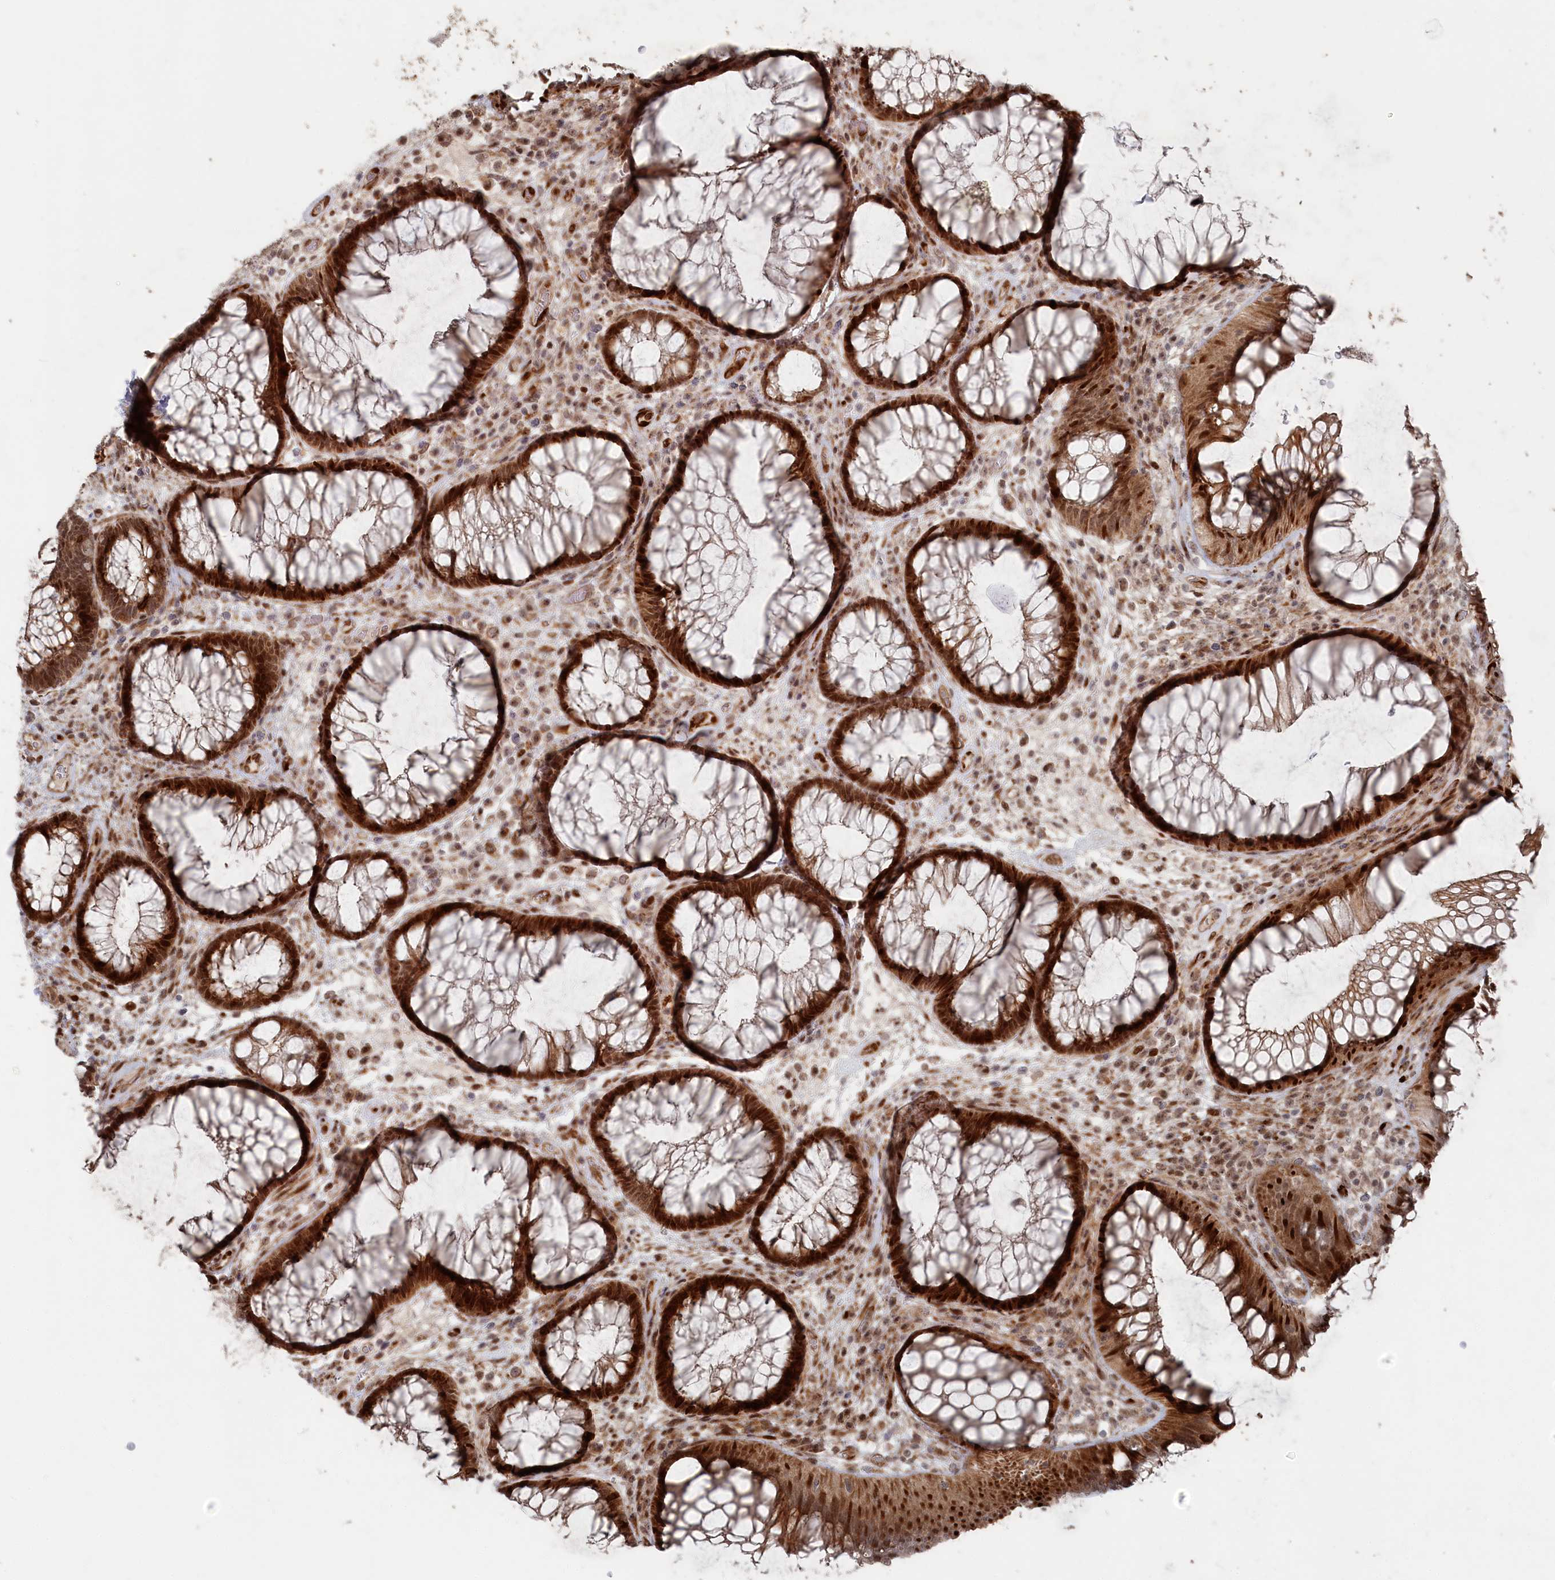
{"staining": {"intensity": "strong", "quantity": ">75%", "location": "cytoplasmic/membranous,nuclear"}, "tissue": "rectum", "cell_type": "Glandular cells", "image_type": "normal", "snomed": [{"axis": "morphology", "description": "Normal tissue, NOS"}, {"axis": "topography", "description": "Rectum"}], "caption": "DAB immunohistochemical staining of normal rectum reveals strong cytoplasmic/membranous,nuclear protein expression in about >75% of glandular cells. Using DAB (brown) and hematoxylin (blue) stains, captured at high magnification using brightfield microscopy.", "gene": "POLR3A", "patient": {"sex": "male", "age": 51}}